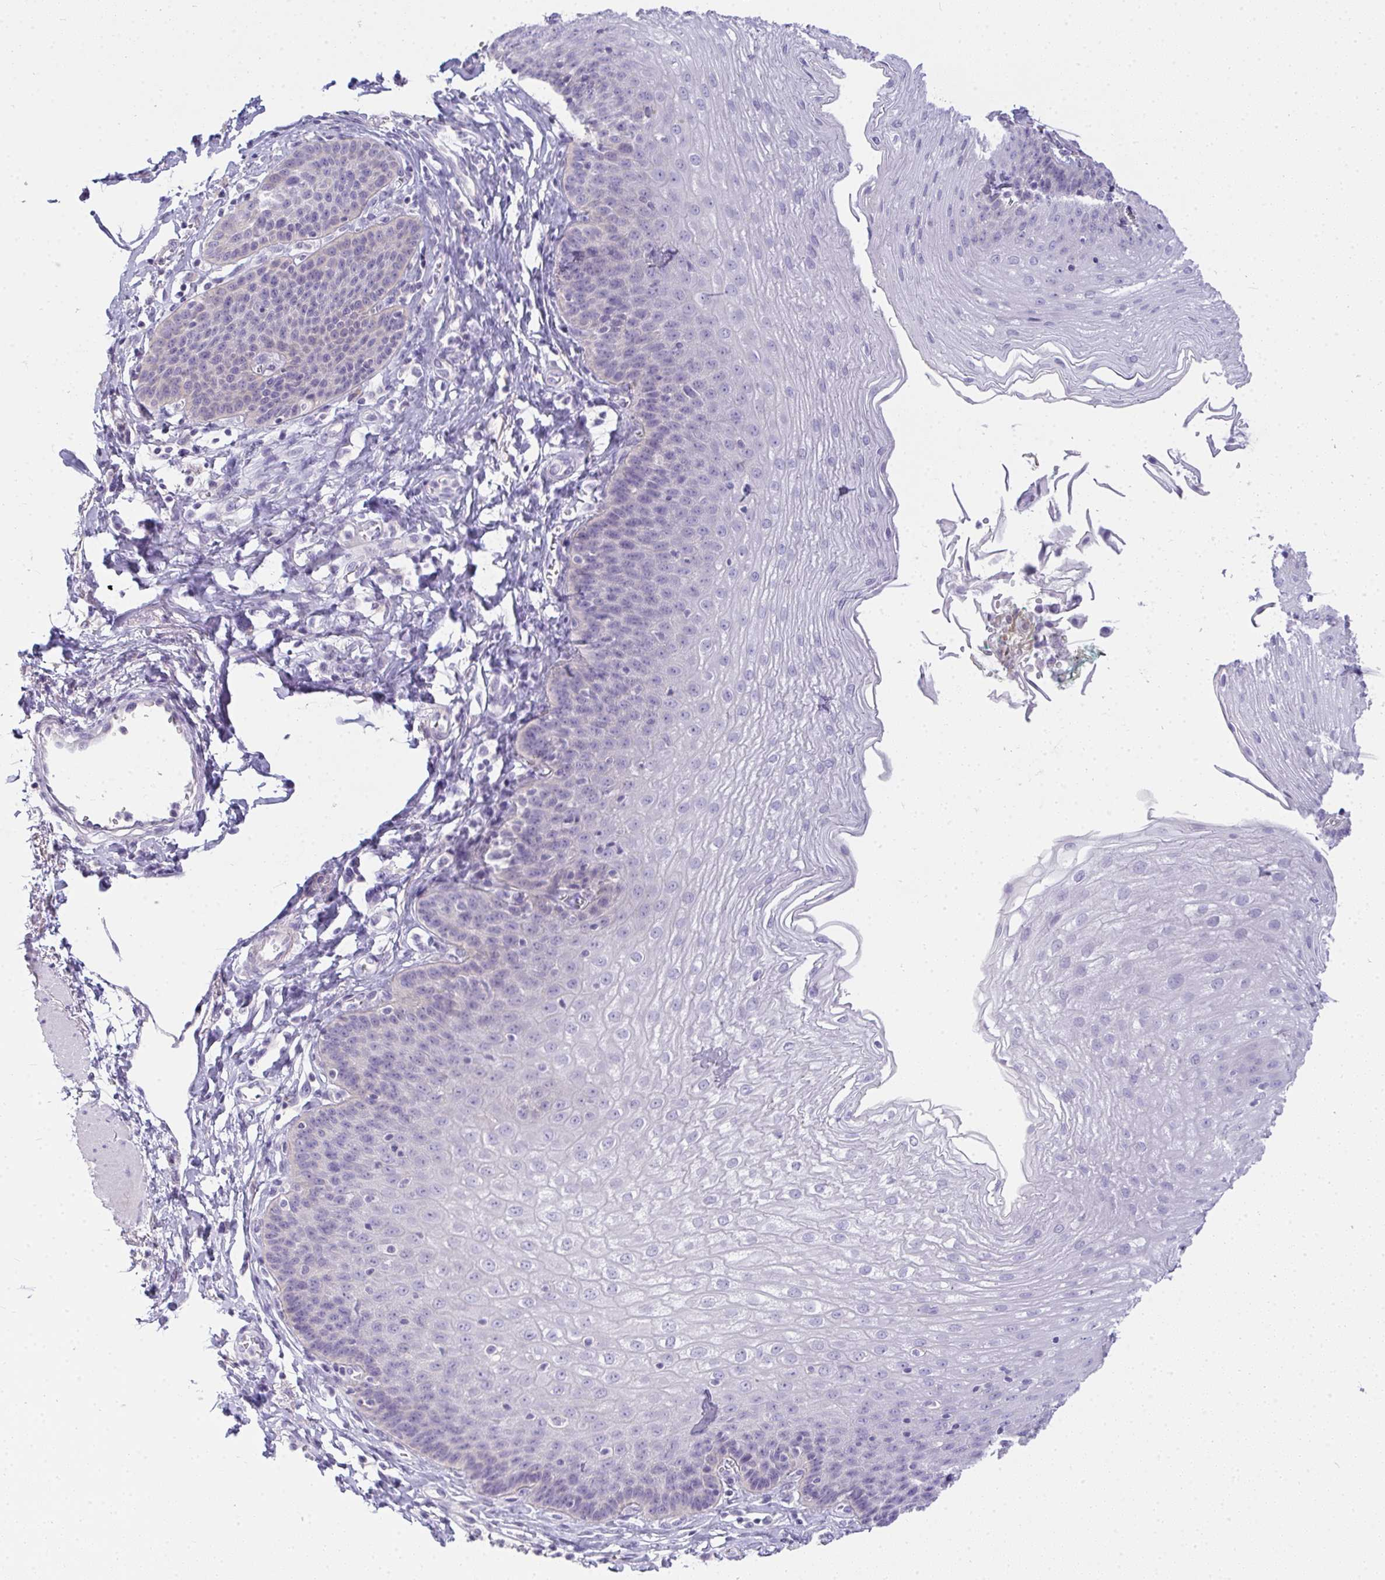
{"staining": {"intensity": "negative", "quantity": "none", "location": "none"}, "tissue": "esophagus", "cell_type": "Squamous epithelial cells", "image_type": "normal", "snomed": [{"axis": "morphology", "description": "Normal tissue, NOS"}, {"axis": "topography", "description": "Esophagus"}], "caption": "High power microscopy photomicrograph of an IHC photomicrograph of normal esophagus, revealing no significant positivity in squamous epithelial cells.", "gene": "GSDMB", "patient": {"sex": "female", "age": 81}}